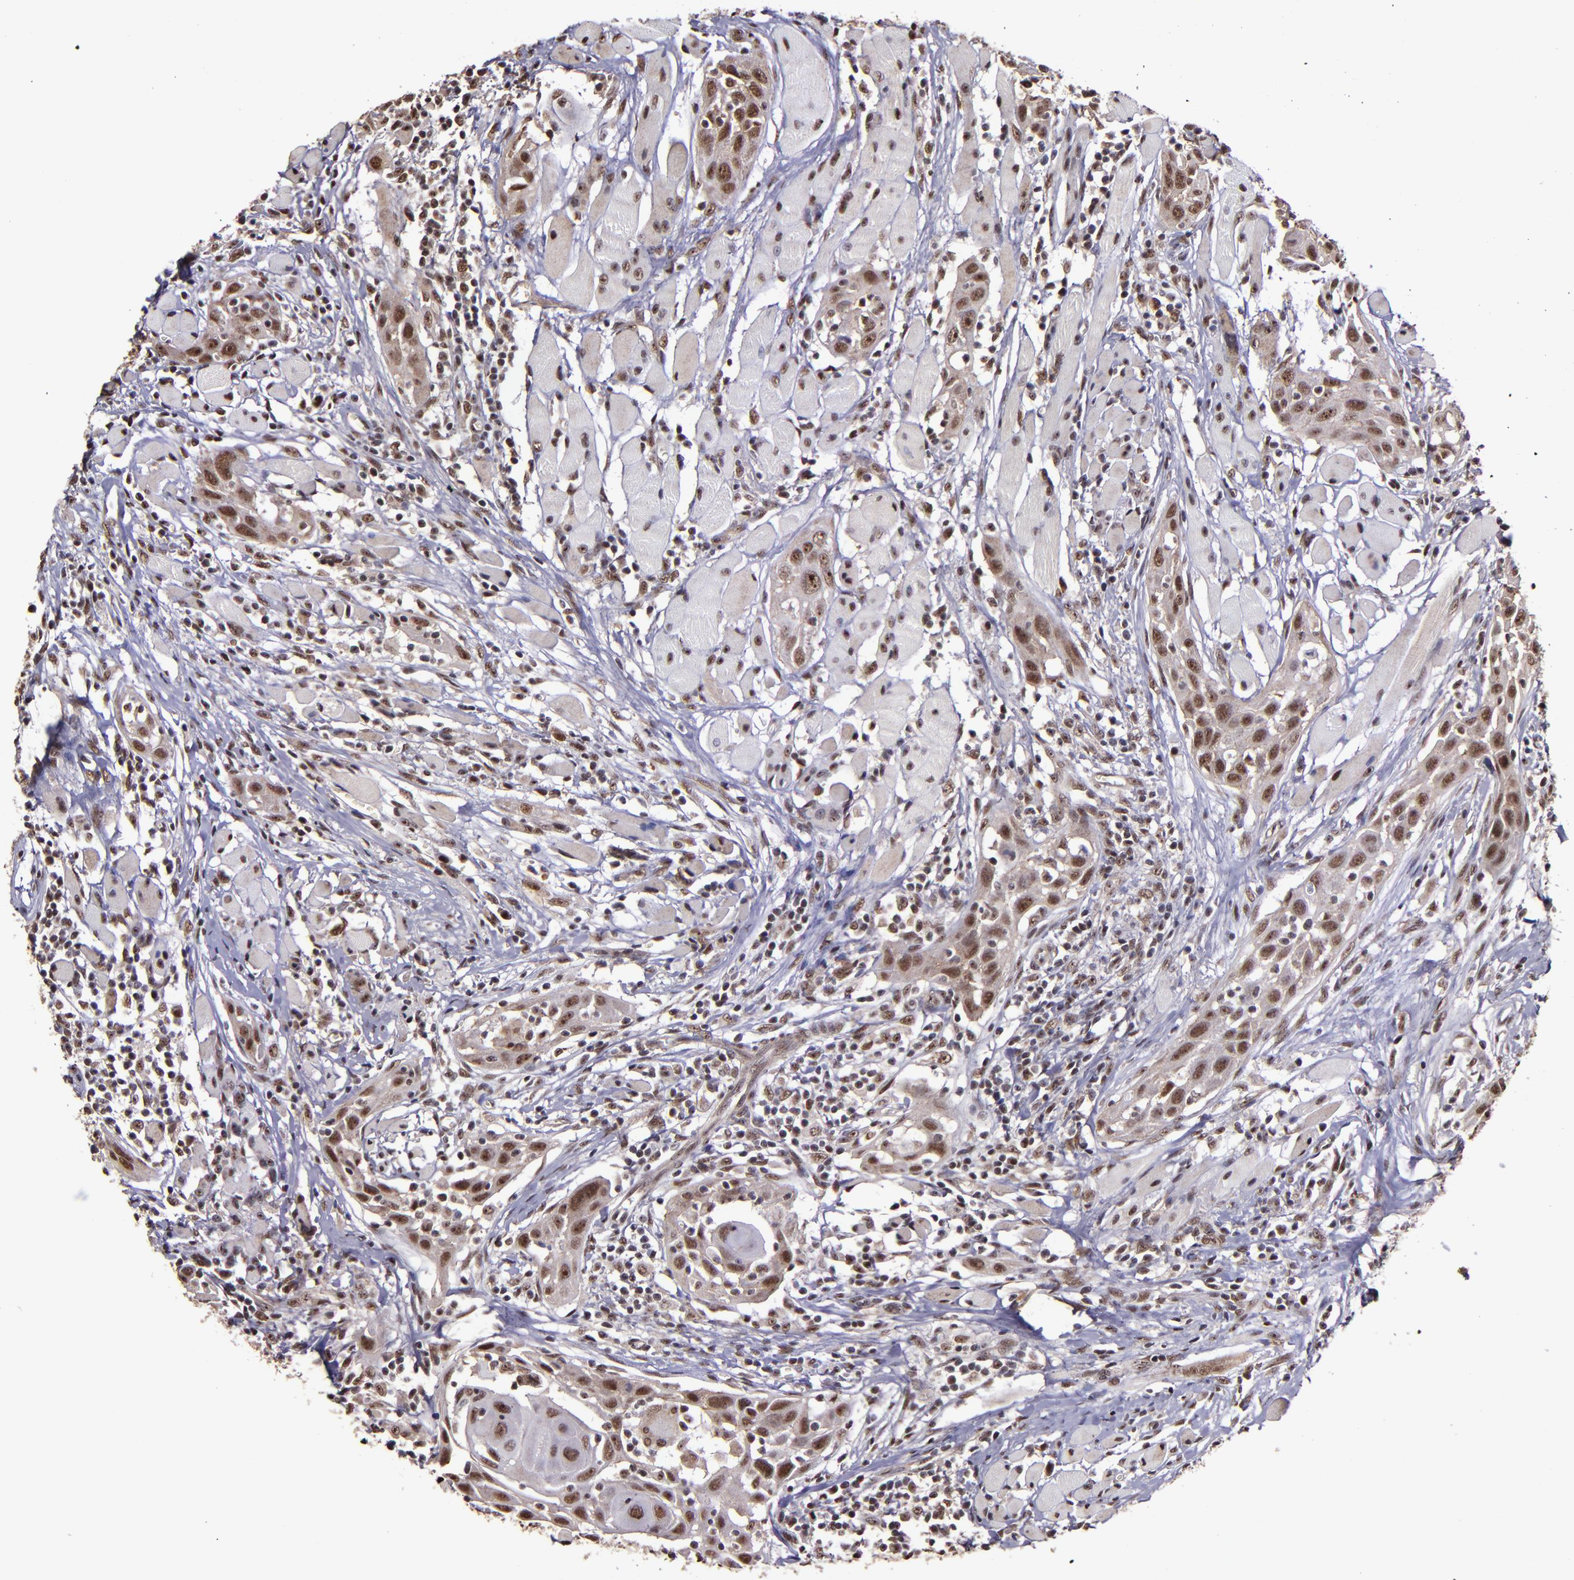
{"staining": {"intensity": "moderate", "quantity": ">75%", "location": "nuclear"}, "tissue": "head and neck cancer", "cell_type": "Tumor cells", "image_type": "cancer", "snomed": [{"axis": "morphology", "description": "Squamous cell carcinoma, NOS"}, {"axis": "topography", "description": "Oral tissue"}, {"axis": "topography", "description": "Head-Neck"}], "caption": "Moderate nuclear expression is appreciated in approximately >75% of tumor cells in squamous cell carcinoma (head and neck).", "gene": "CECR2", "patient": {"sex": "female", "age": 50}}